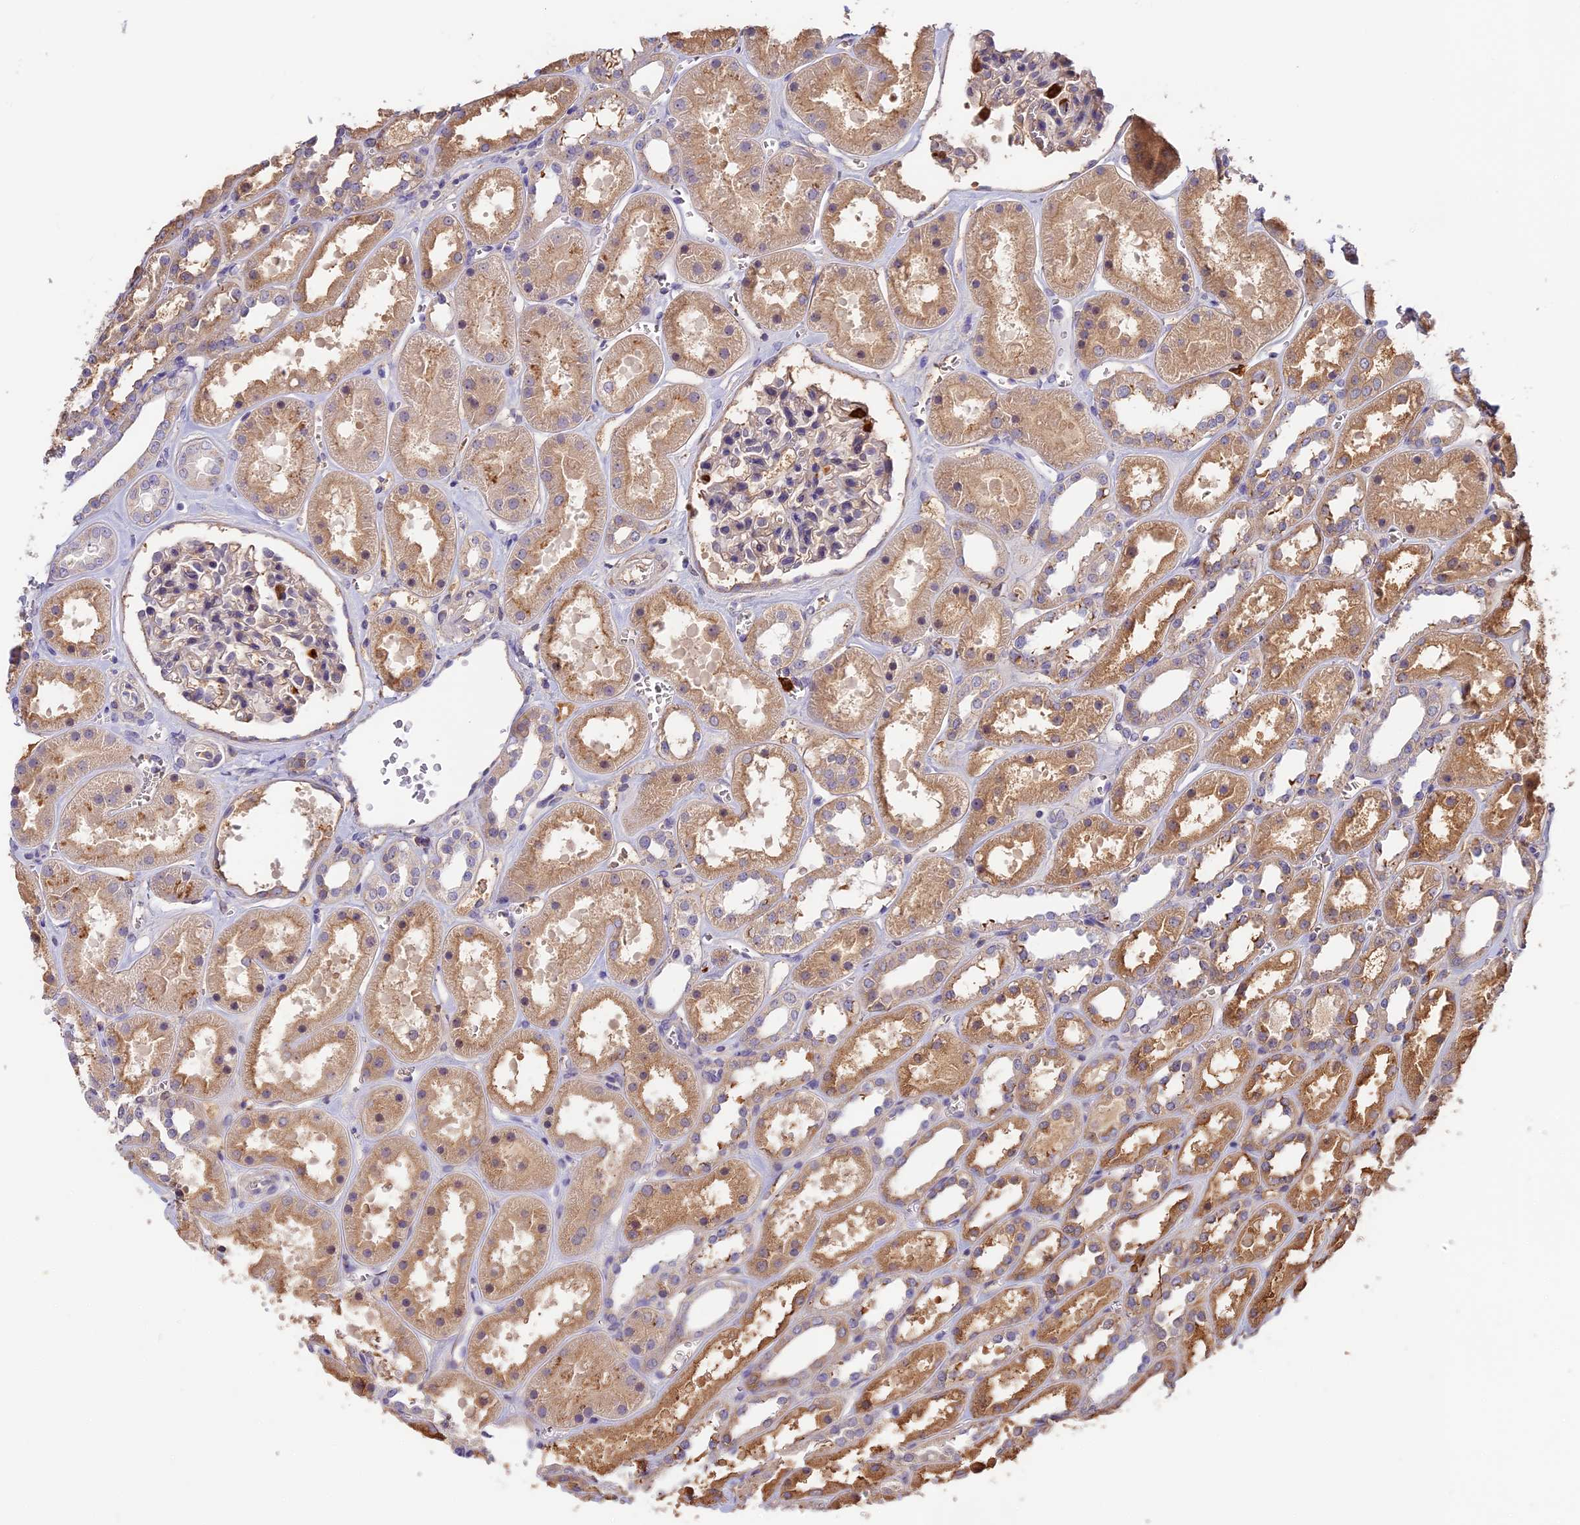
{"staining": {"intensity": "weak", "quantity": "<25%", "location": "cytoplasmic/membranous"}, "tissue": "kidney", "cell_type": "Cells in glomeruli", "image_type": "normal", "snomed": [{"axis": "morphology", "description": "Normal tissue, NOS"}, {"axis": "topography", "description": "Kidney"}], "caption": "IHC image of benign human kidney stained for a protein (brown), which reveals no expression in cells in glomeruli. (DAB (3,3'-diaminobenzidine) immunohistochemistry visualized using brightfield microscopy, high magnification).", "gene": "ADGRD1", "patient": {"sex": "female", "age": 41}}